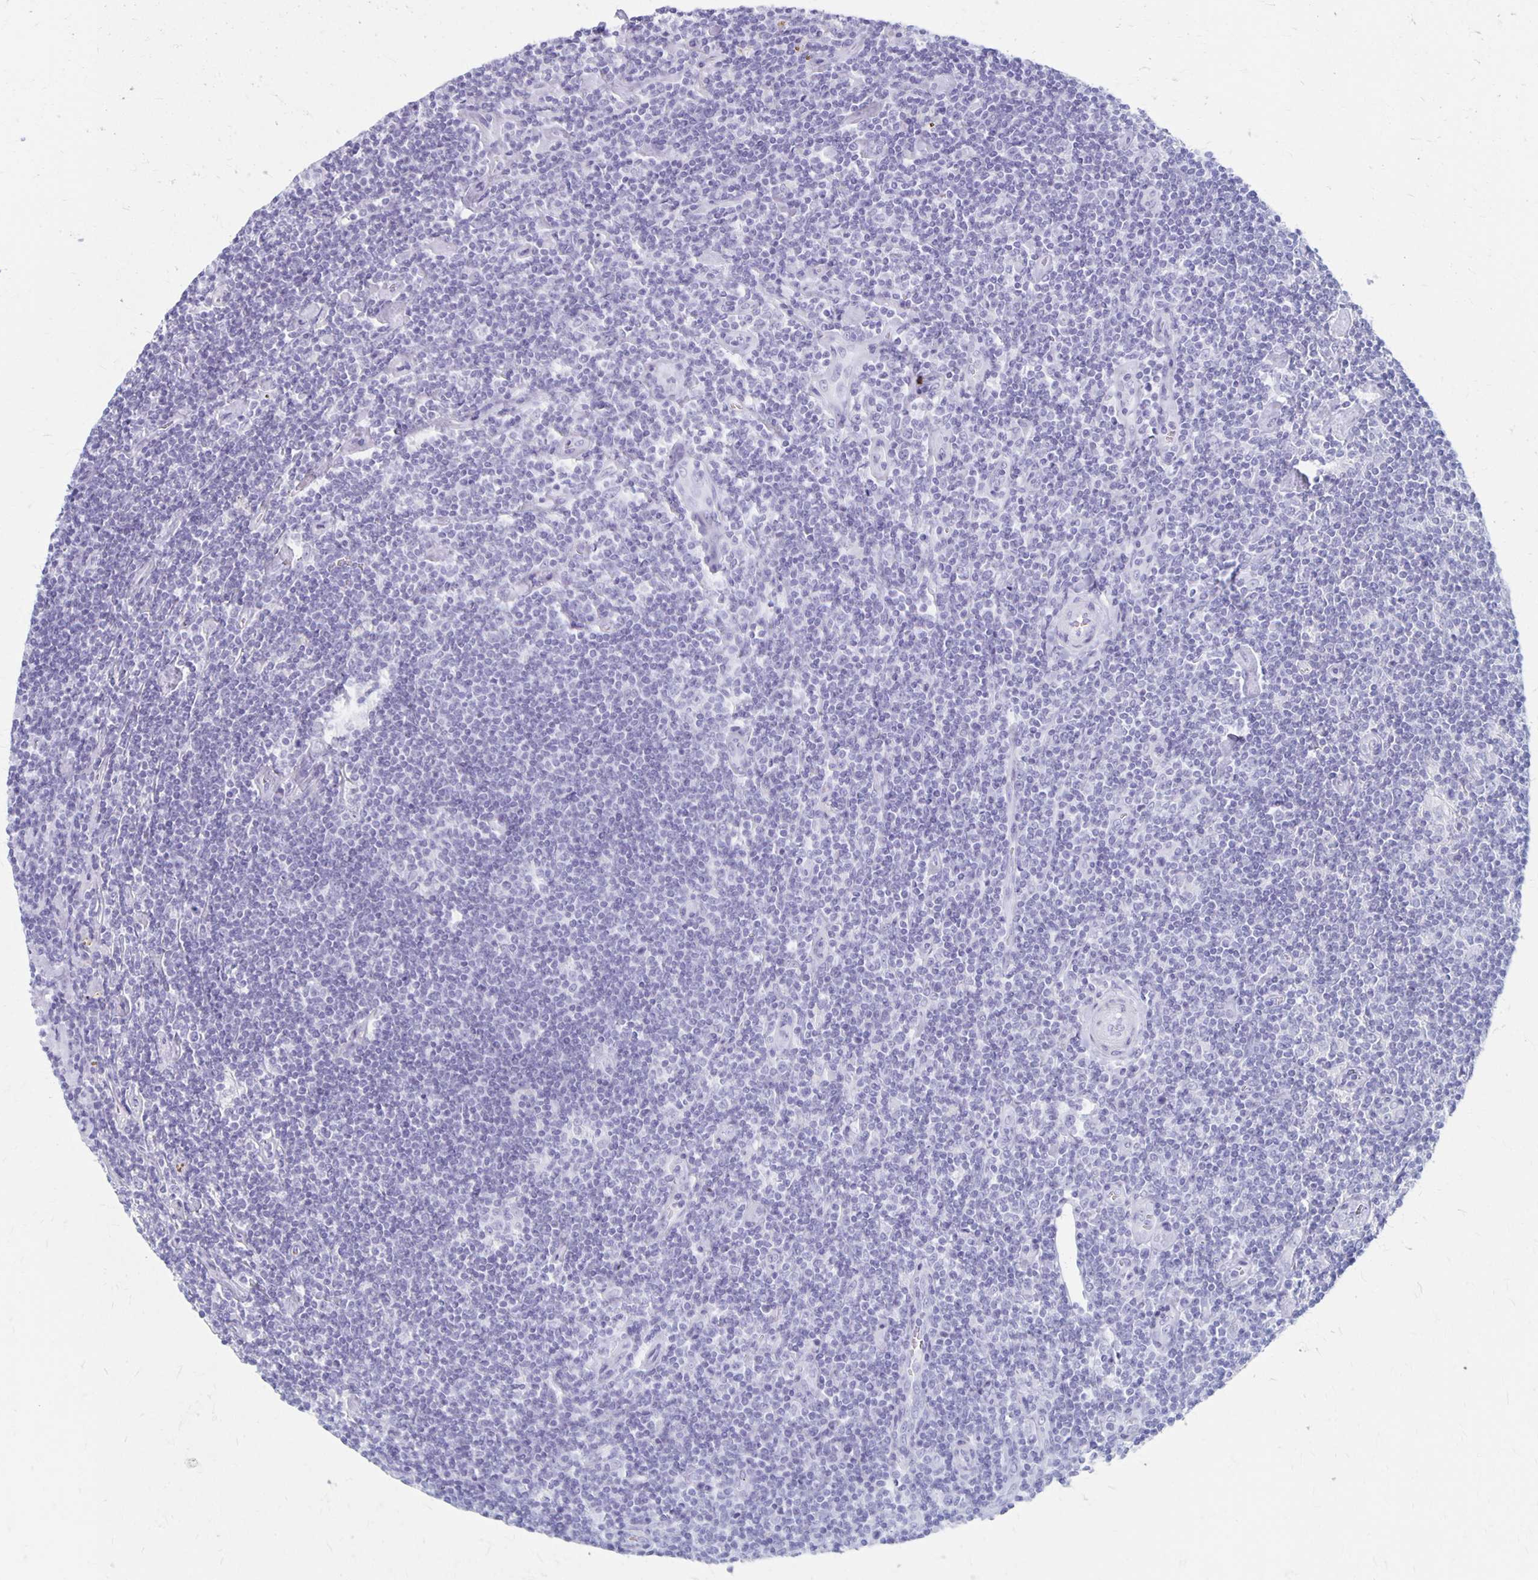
{"staining": {"intensity": "negative", "quantity": "none", "location": "none"}, "tissue": "lymphoma", "cell_type": "Tumor cells", "image_type": "cancer", "snomed": [{"axis": "morphology", "description": "Hodgkin's disease, NOS"}, {"axis": "topography", "description": "Lymph node"}], "caption": "A micrograph of human Hodgkin's disease is negative for staining in tumor cells.", "gene": "MAGEC2", "patient": {"sex": "male", "age": 40}}